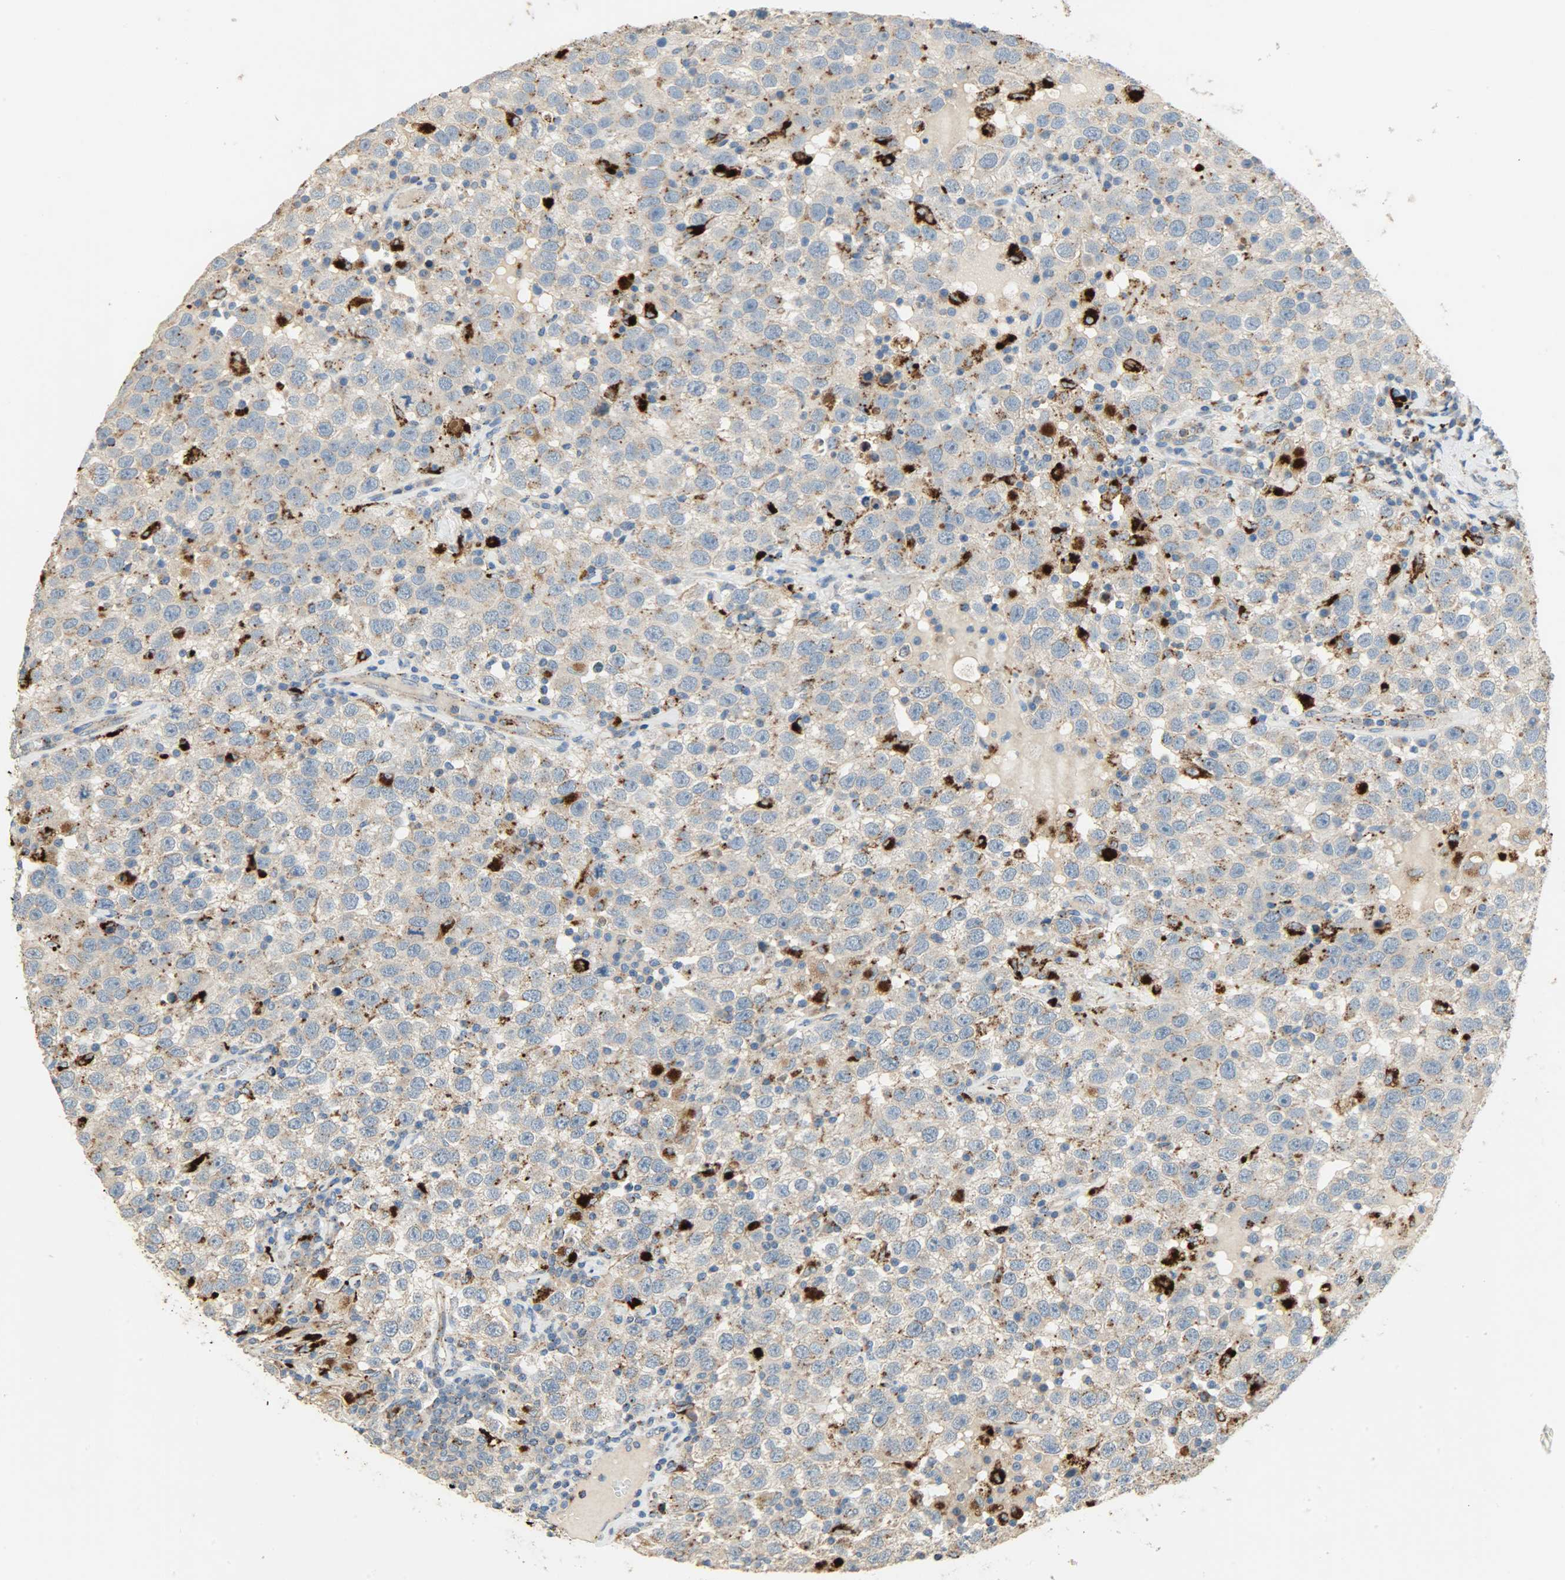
{"staining": {"intensity": "weak", "quantity": "25%-75%", "location": "cytoplasmic/membranous"}, "tissue": "testis cancer", "cell_type": "Tumor cells", "image_type": "cancer", "snomed": [{"axis": "morphology", "description": "Seminoma, NOS"}, {"axis": "topography", "description": "Testis"}], "caption": "Testis cancer (seminoma) stained with immunohistochemistry (IHC) demonstrates weak cytoplasmic/membranous positivity in approximately 25%-75% of tumor cells. The staining is performed using DAB brown chromogen to label protein expression. The nuclei are counter-stained blue using hematoxylin.", "gene": "ASAH1", "patient": {"sex": "male", "age": 41}}